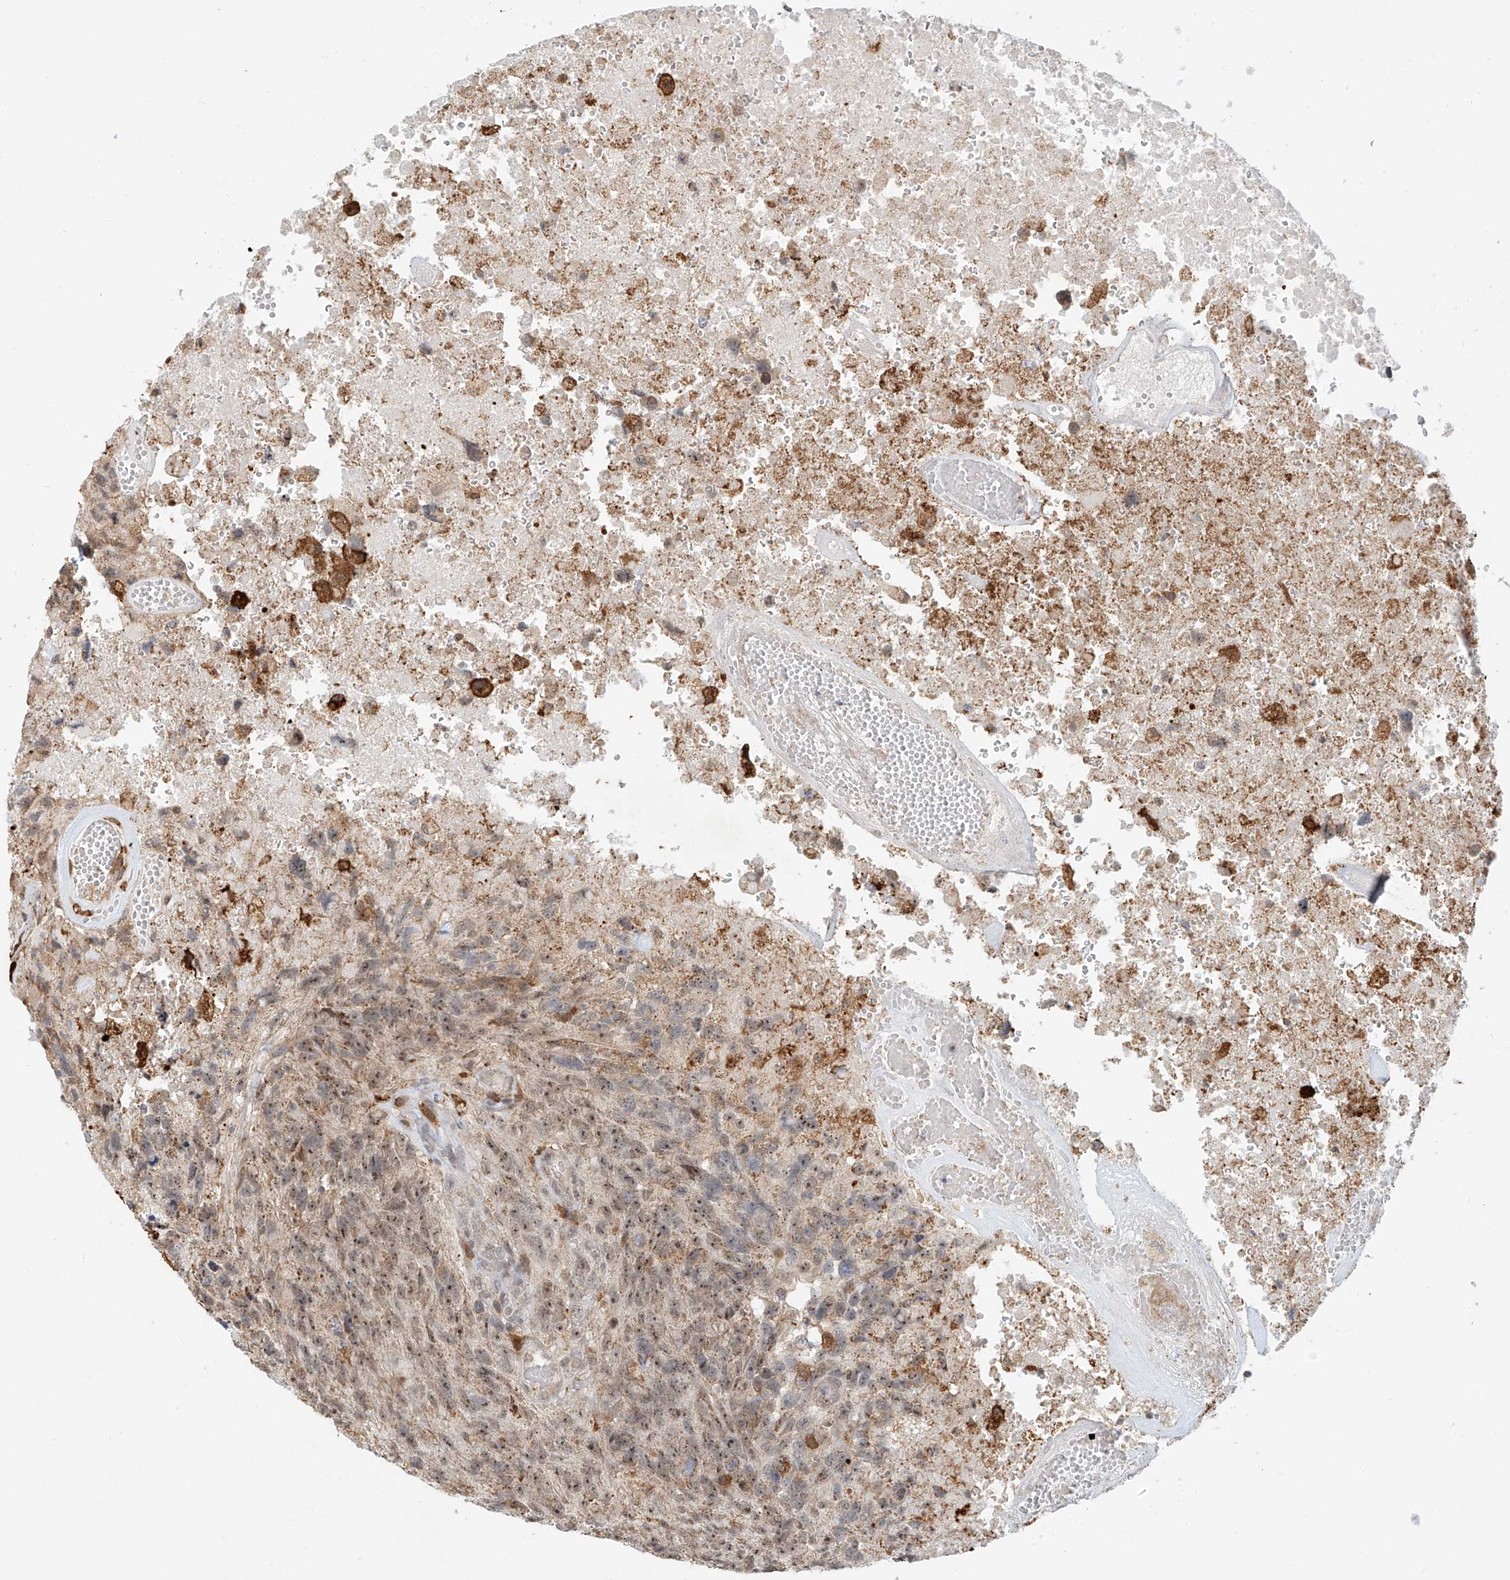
{"staining": {"intensity": "weak", "quantity": ">75%", "location": "nuclear"}, "tissue": "glioma", "cell_type": "Tumor cells", "image_type": "cancer", "snomed": [{"axis": "morphology", "description": "Glioma, malignant, High grade"}, {"axis": "topography", "description": "Brain"}], "caption": "About >75% of tumor cells in human malignant glioma (high-grade) show weak nuclear protein staining as visualized by brown immunohistochemical staining.", "gene": "SYTL3", "patient": {"sex": "male", "age": 69}}